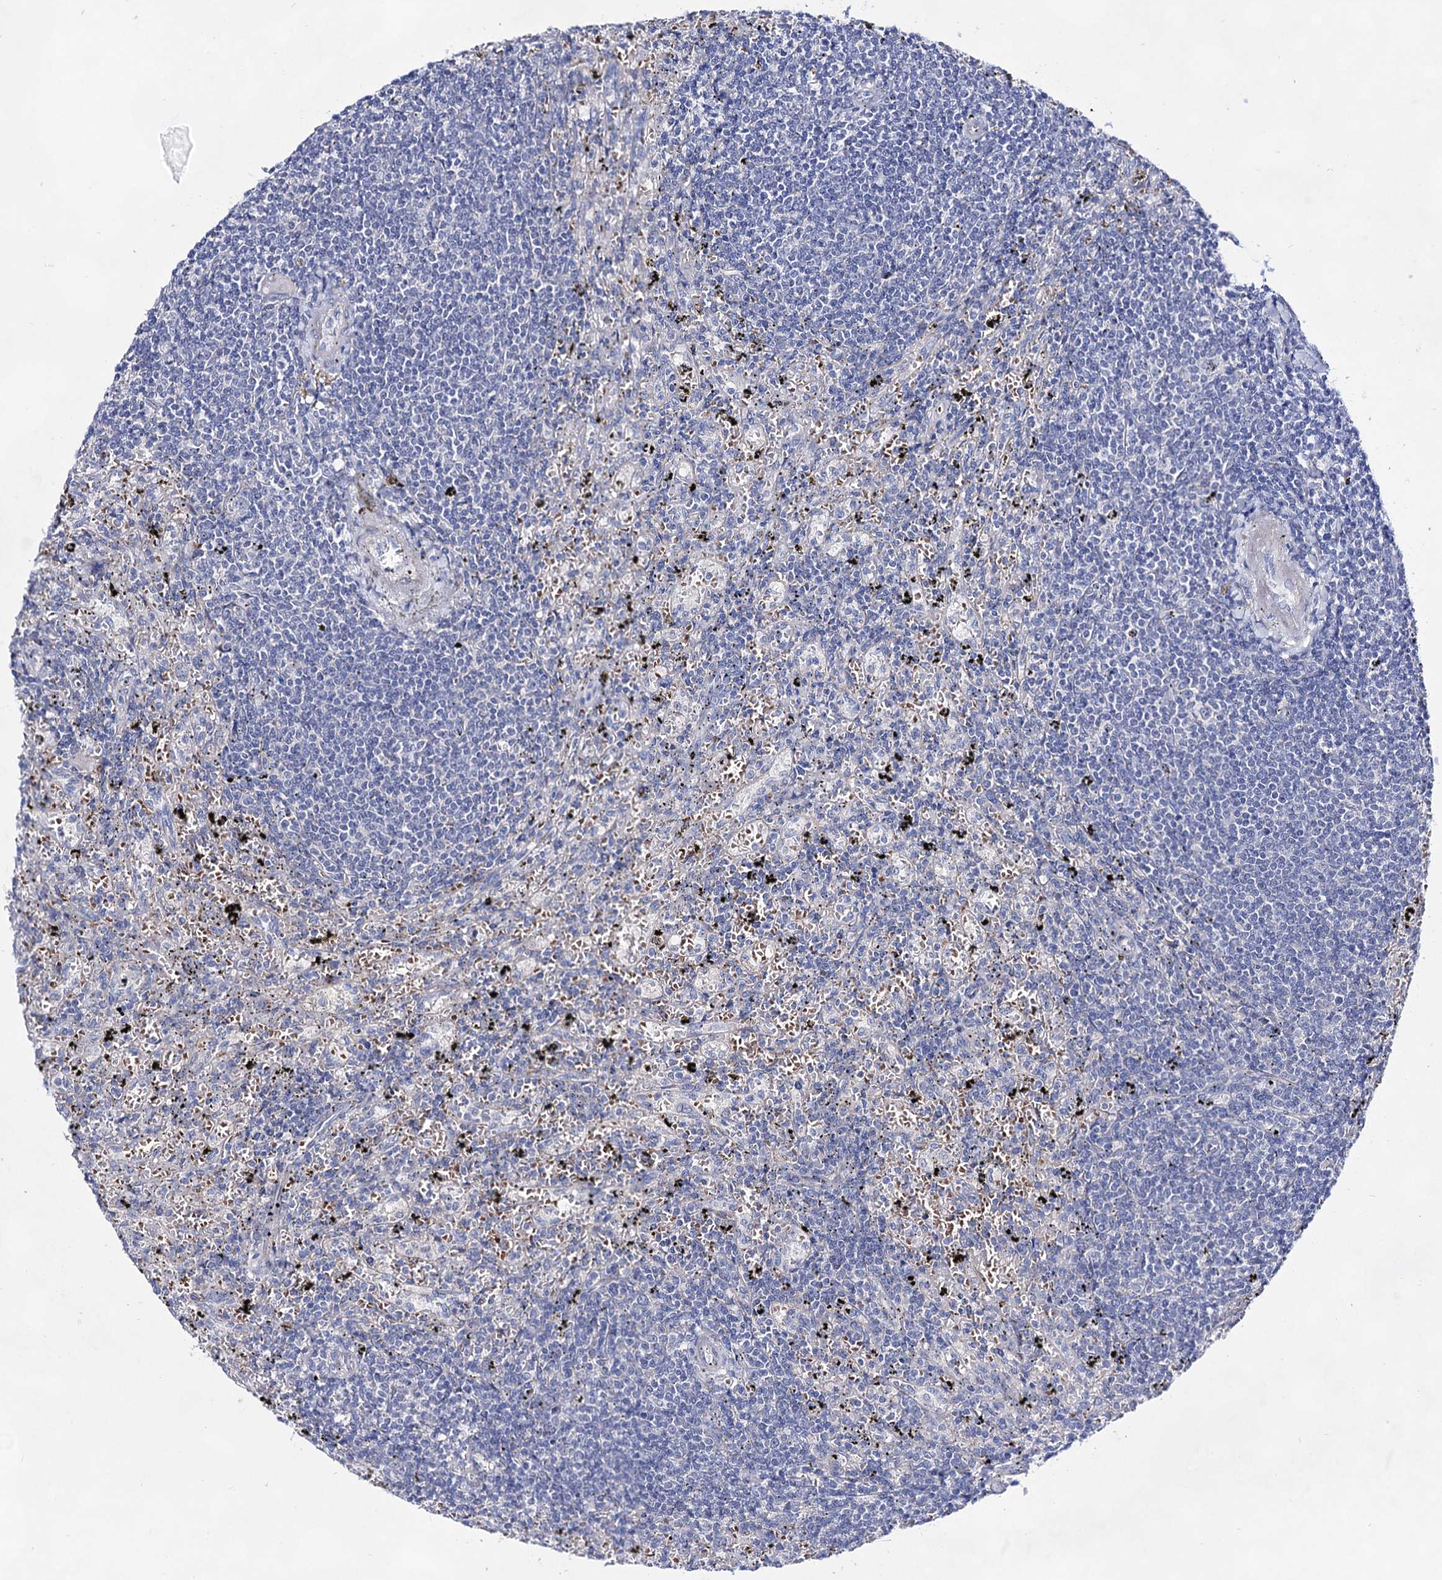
{"staining": {"intensity": "negative", "quantity": "none", "location": "none"}, "tissue": "lymphoma", "cell_type": "Tumor cells", "image_type": "cancer", "snomed": [{"axis": "morphology", "description": "Malignant lymphoma, non-Hodgkin's type, Low grade"}, {"axis": "topography", "description": "Spleen"}], "caption": "IHC histopathology image of human lymphoma stained for a protein (brown), which shows no staining in tumor cells.", "gene": "PLIN1", "patient": {"sex": "male", "age": 76}}